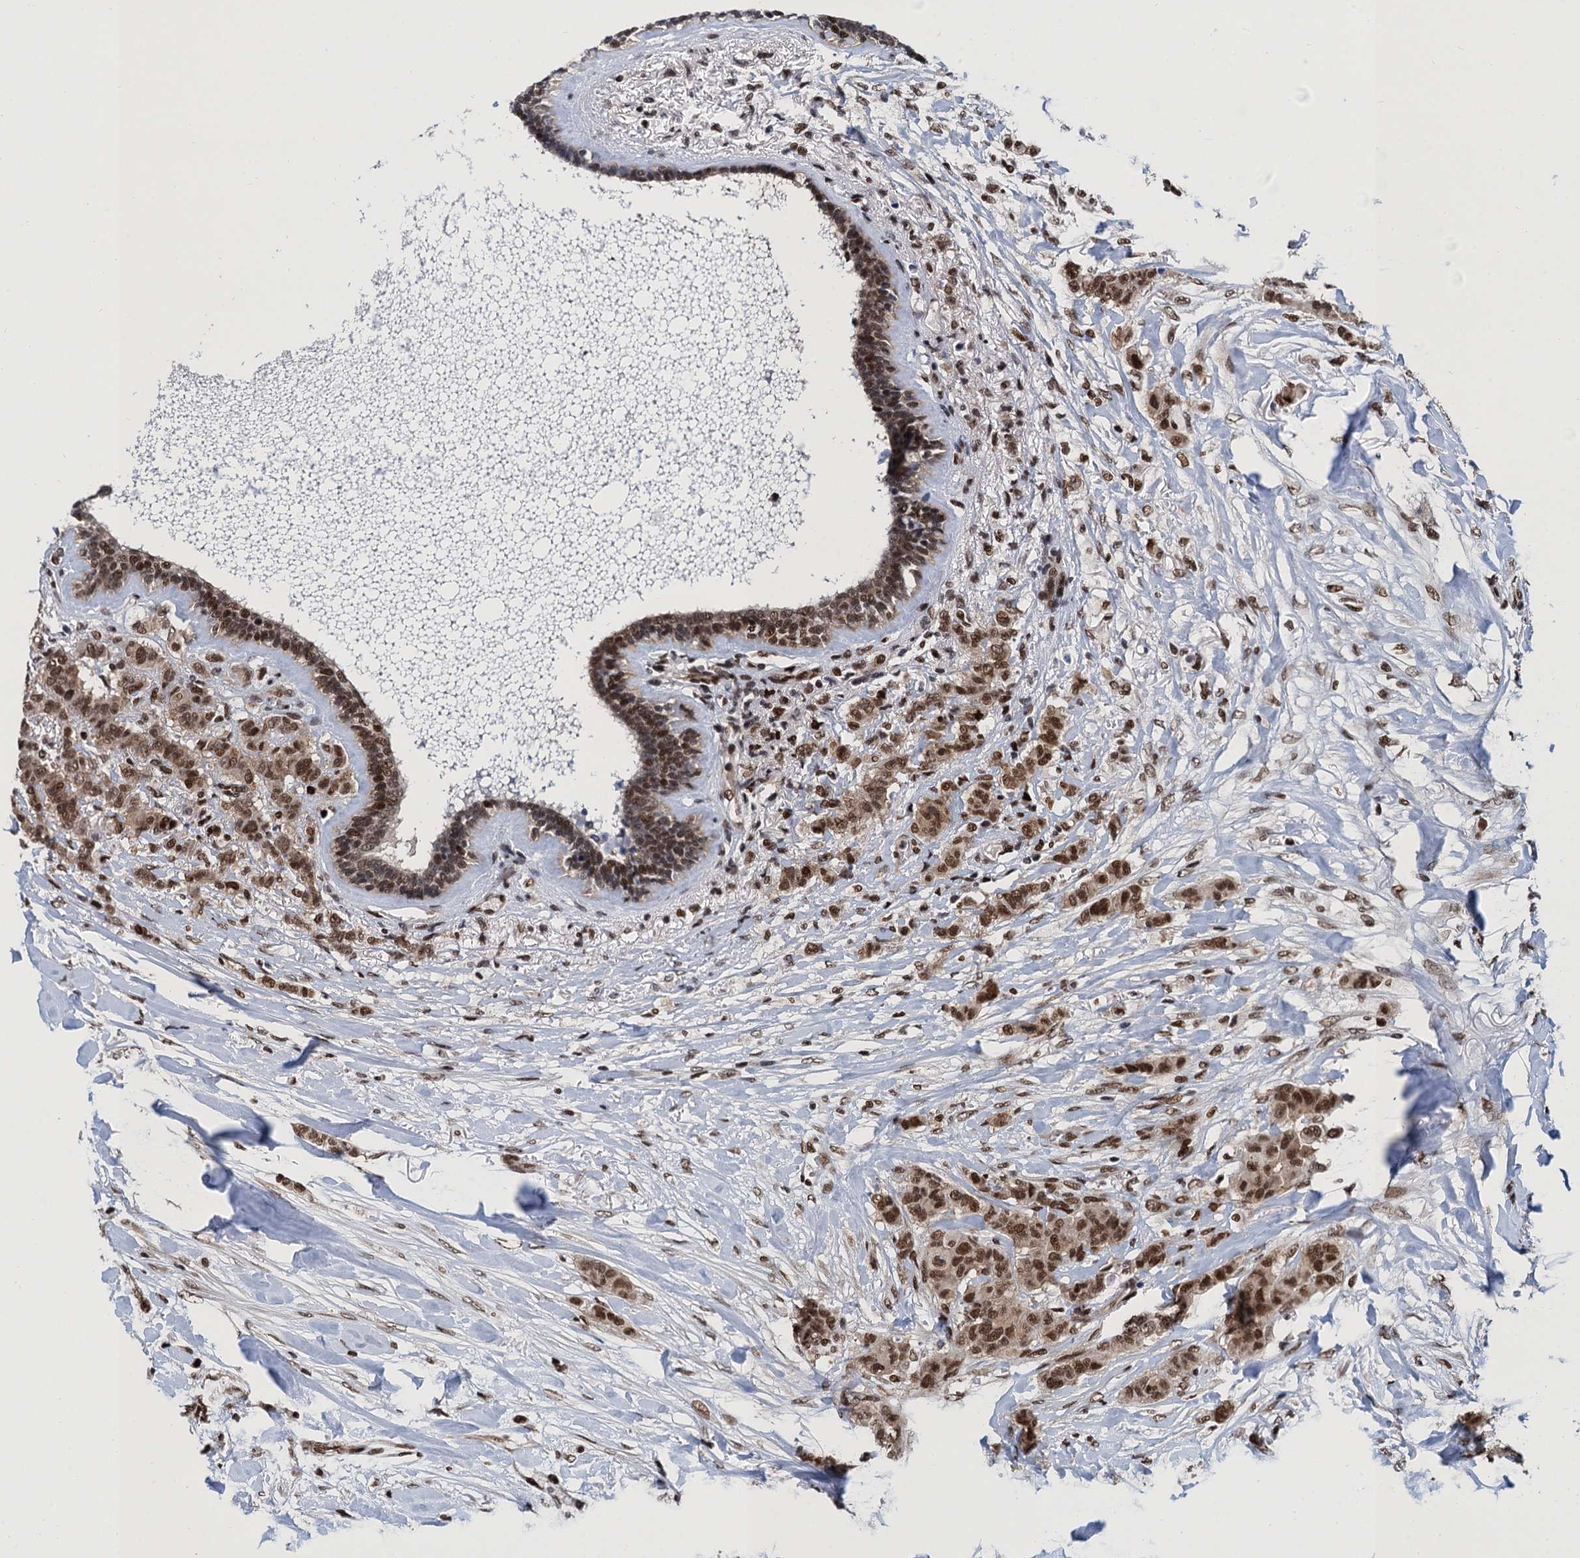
{"staining": {"intensity": "moderate", "quantity": ">75%", "location": "nuclear"}, "tissue": "breast cancer", "cell_type": "Tumor cells", "image_type": "cancer", "snomed": [{"axis": "morphology", "description": "Duct carcinoma"}, {"axis": "topography", "description": "Breast"}], "caption": "A micrograph showing moderate nuclear expression in about >75% of tumor cells in breast cancer, as visualized by brown immunohistochemical staining.", "gene": "PPP4R1", "patient": {"sex": "female", "age": 40}}